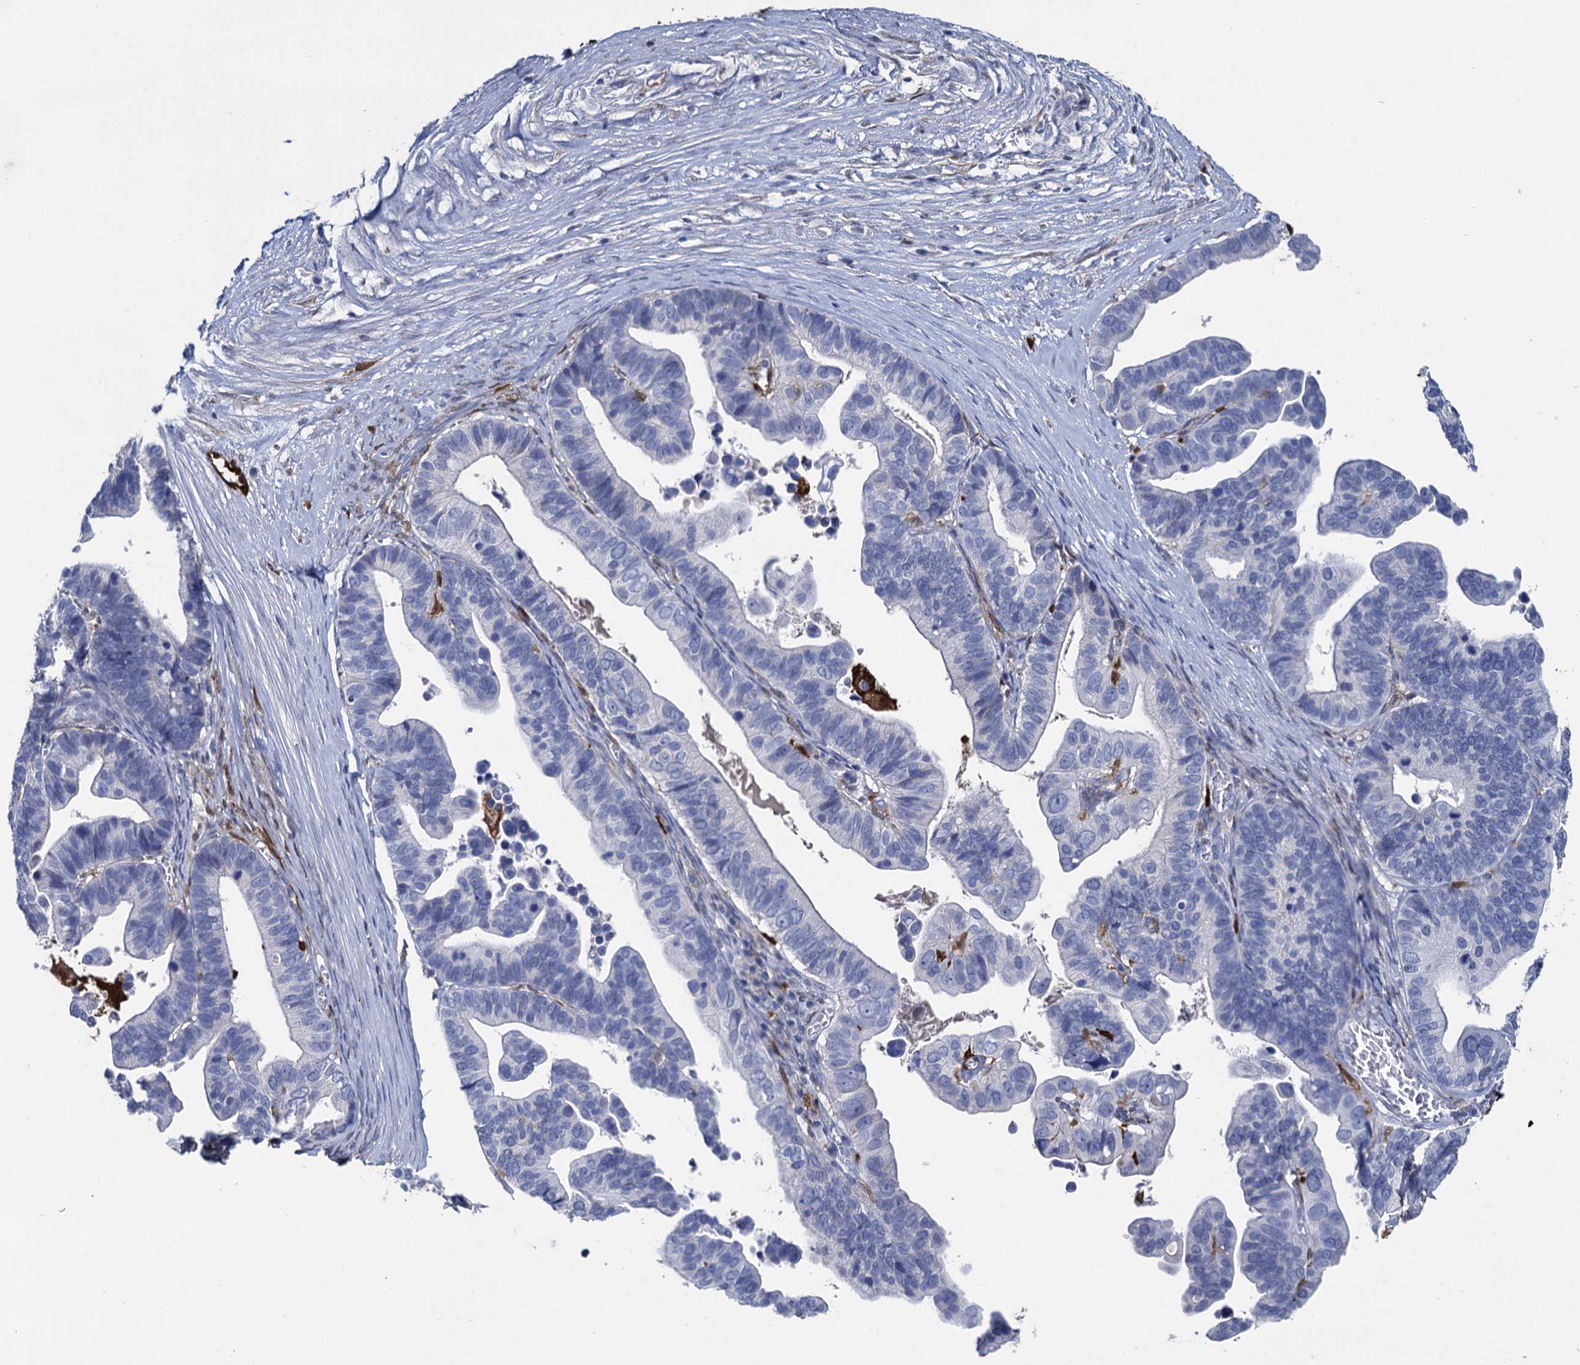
{"staining": {"intensity": "negative", "quantity": "none", "location": "none"}, "tissue": "ovarian cancer", "cell_type": "Tumor cells", "image_type": "cancer", "snomed": [{"axis": "morphology", "description": "Cystadenocarcinoma, serous, NOS"}, {"axis": "topography", "description": "Ovary"}], "caption": "High magnification brightfield microscopy of serous cystadenocarcinoma (ovarian) stained with DAB (3,3'-diaminobenzidine) (brown) and counterstained with hematoxylin (blue): tumor cells show no significant positivity.", "gene": "FABP5", "patient": {"sex": "female", "age": 56}}